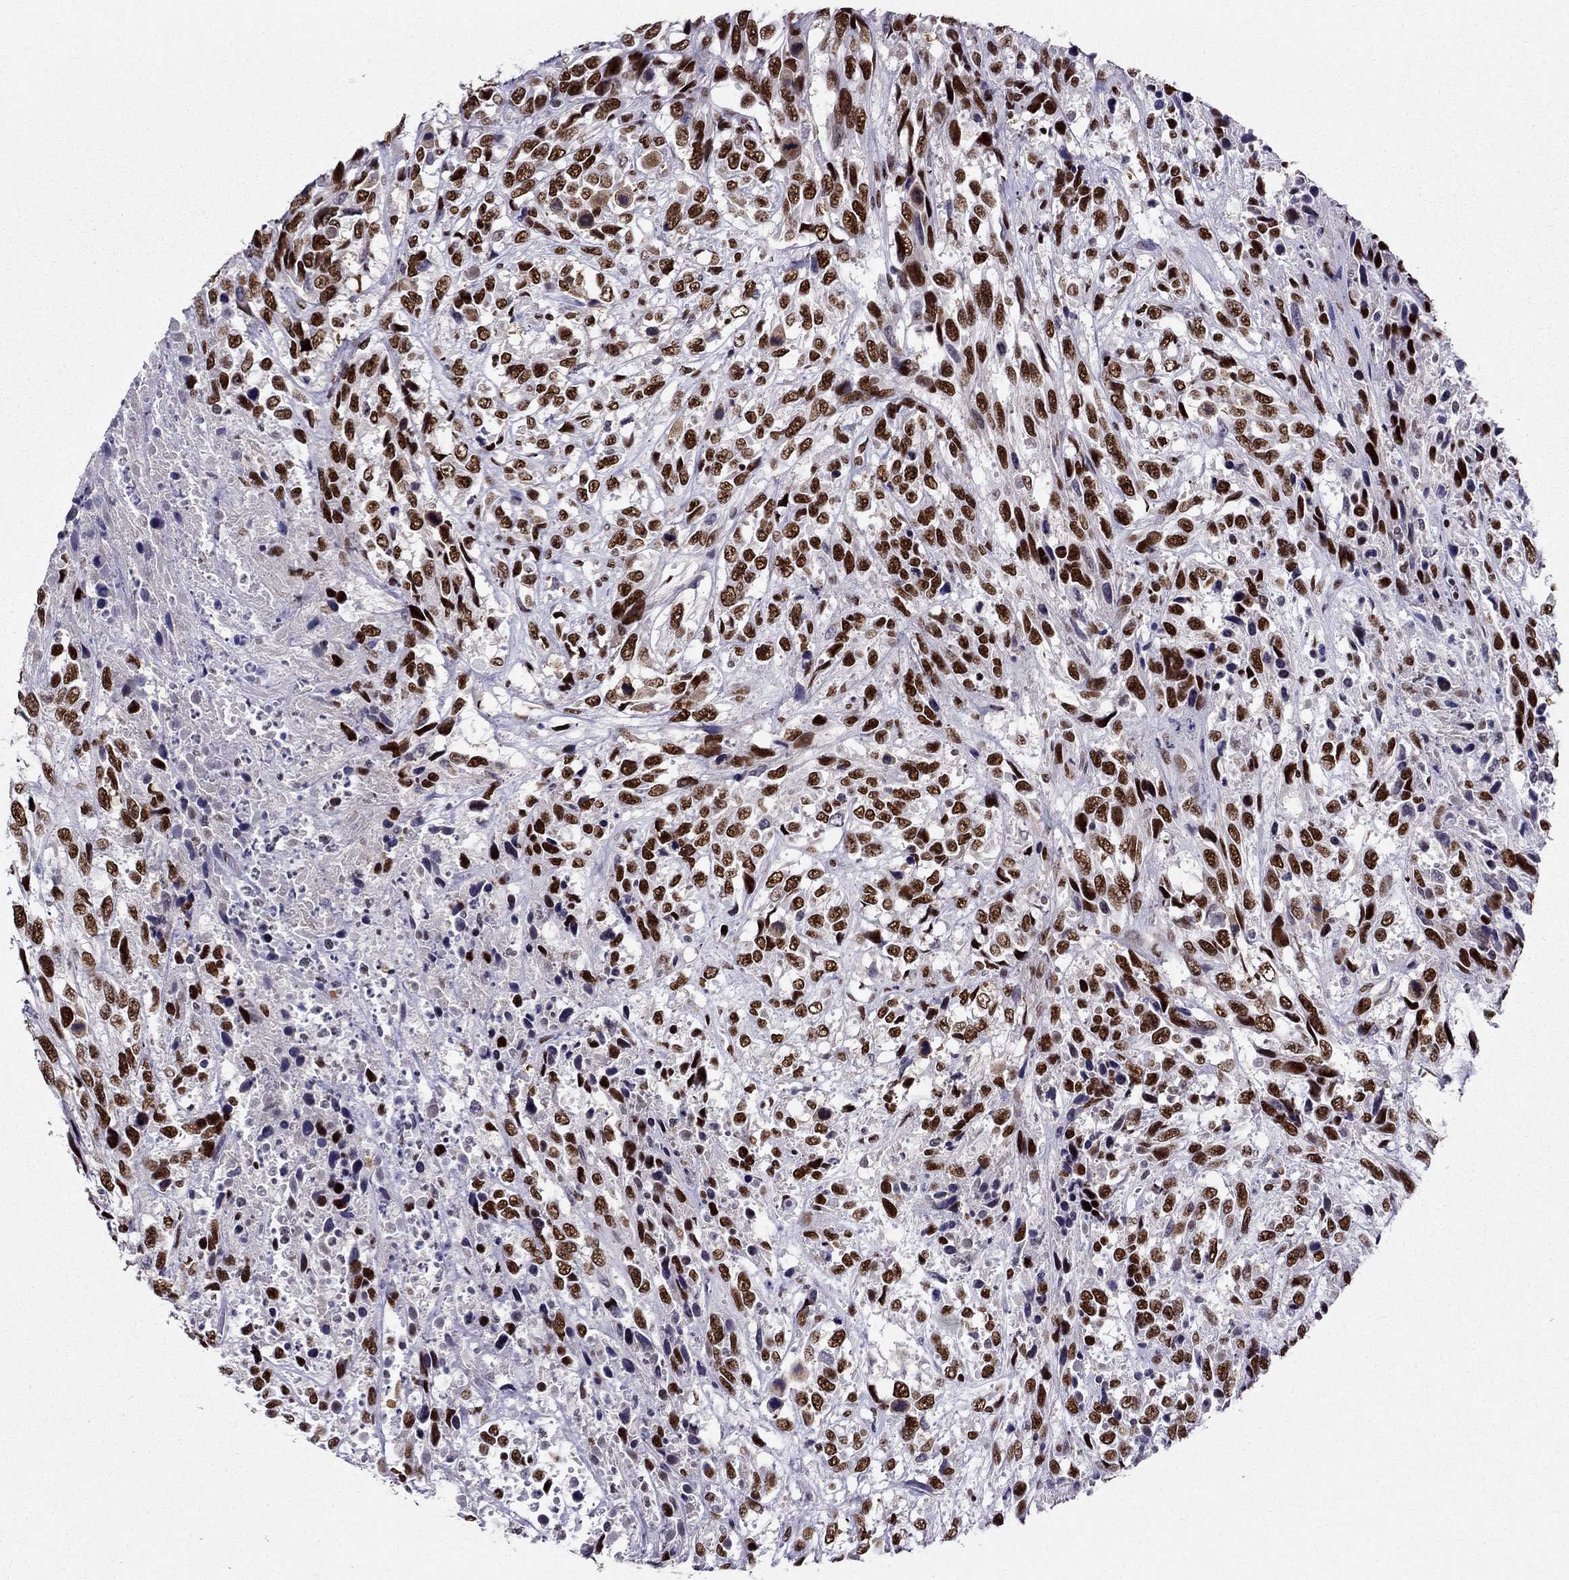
{"staining": {"intensity": "strong", "quantity": ">75%", "location": "nuclear"}, "tissue": "urothelial cancer", "cell_type": "Tumor cells", "image_type": "cancer", "snomed": [{"axis": "morphology", "description": "Urothelial carcinoma, High grade"}, {"axis": "topography", "description": "Urinary bladder"}], "caption": "Protein analysis of high-grade urothelial carcinoma tissue exhibits strong nuclear positivity in about >75% of tumor cells.", "gene": "ZNF420", "patient": {"sex": "female", "age": 70}}